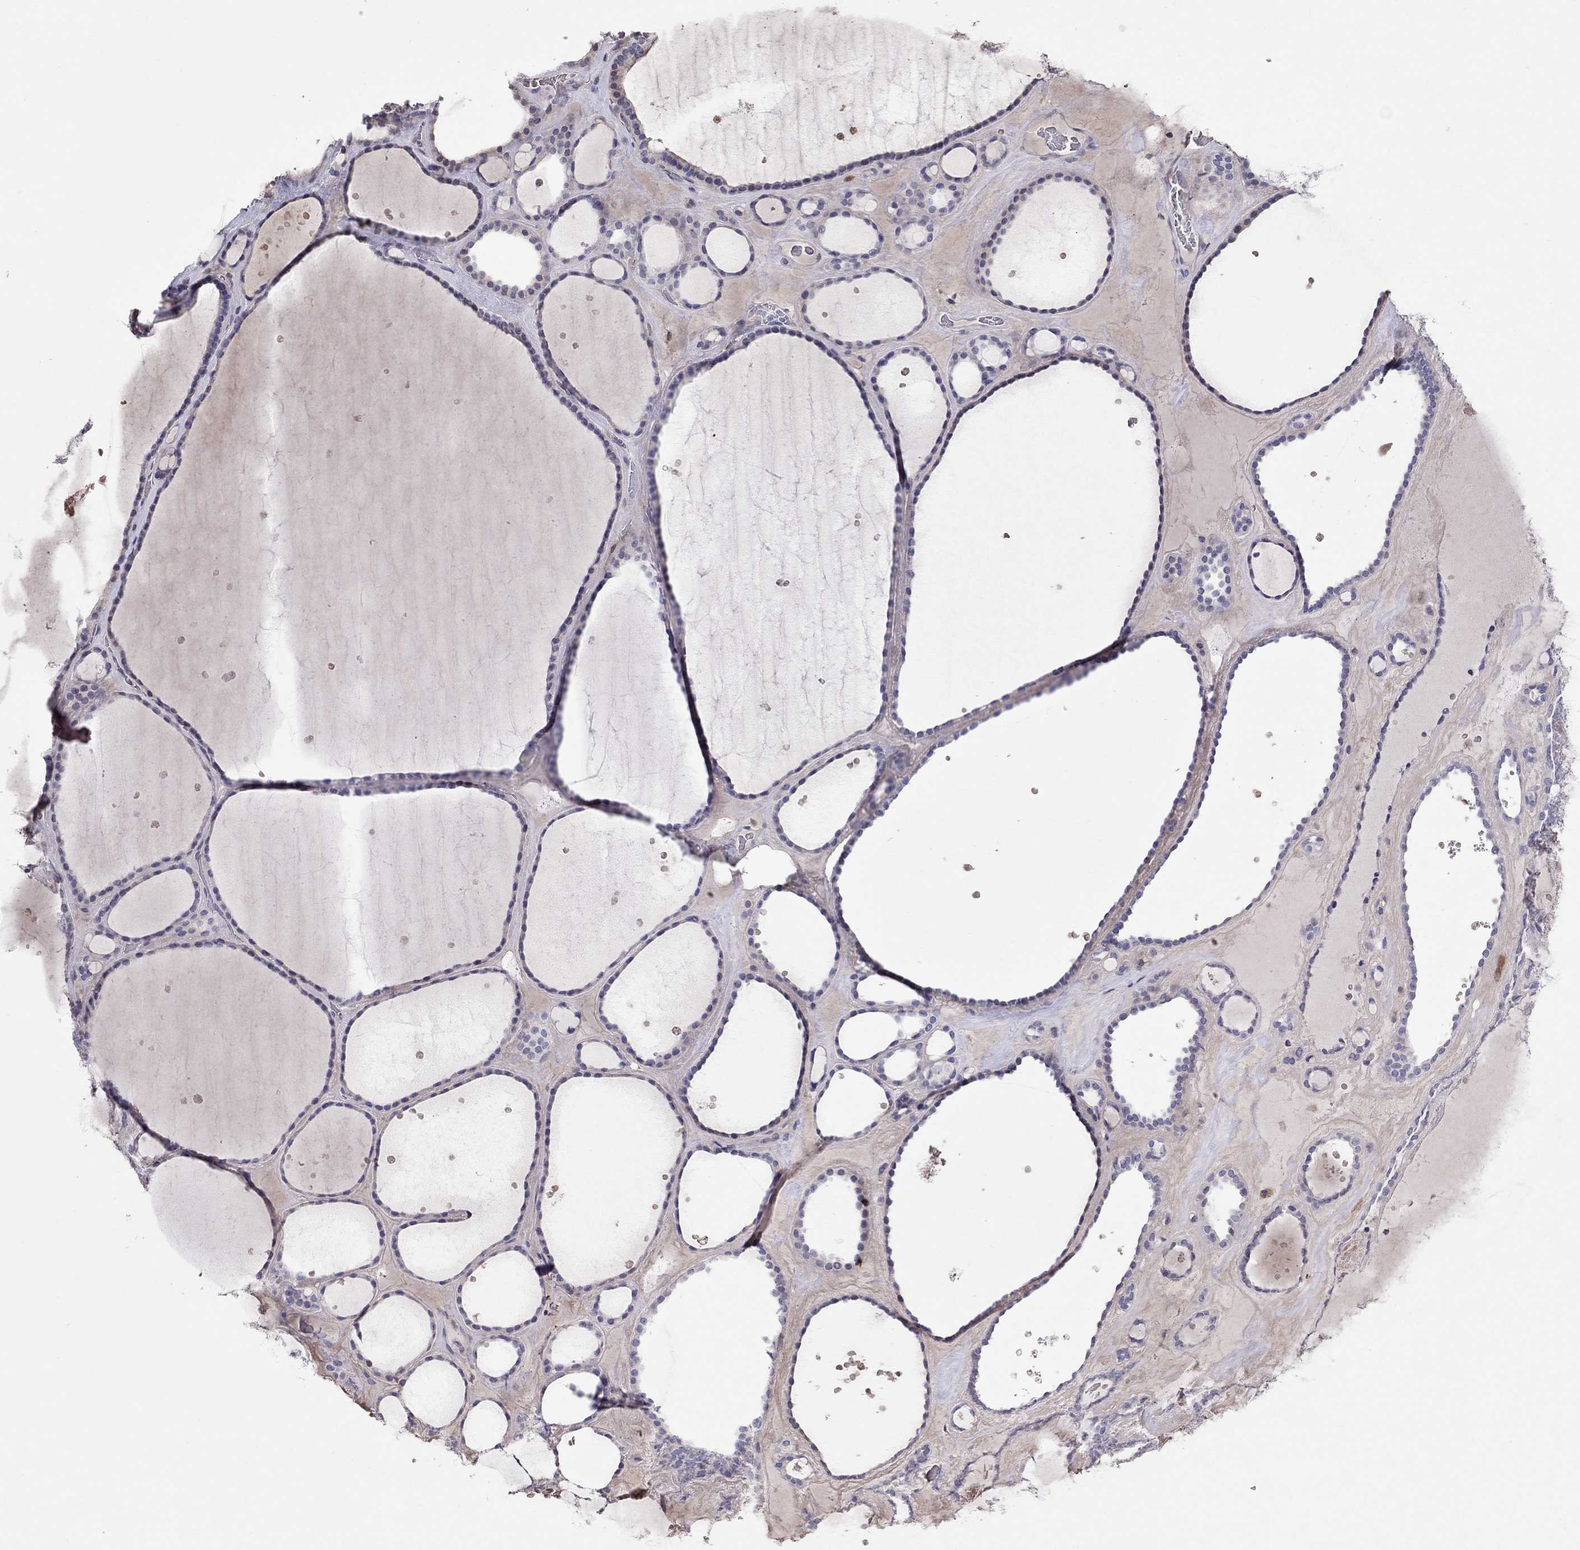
{"staining": {"intensity": "negative", "quantity": "none", "location": "none"}, "tissue": "thyroid gland", "cell_type": "Glandular cells", "image_type": "normal", "snomed": [{"axis": "morphology", "description": "Normal tissue, NOS"}, {"axis": "topography", "description": "Thyroid gland"}], "caption": "A high-resolution micrograph shows immunohistochemistry (IHC) staining of normal thyroid gland, which demonstrates no significant expression in glandular cells.", "gene": "ADAM28", "patient": {"sex": "male", "age": 63}}